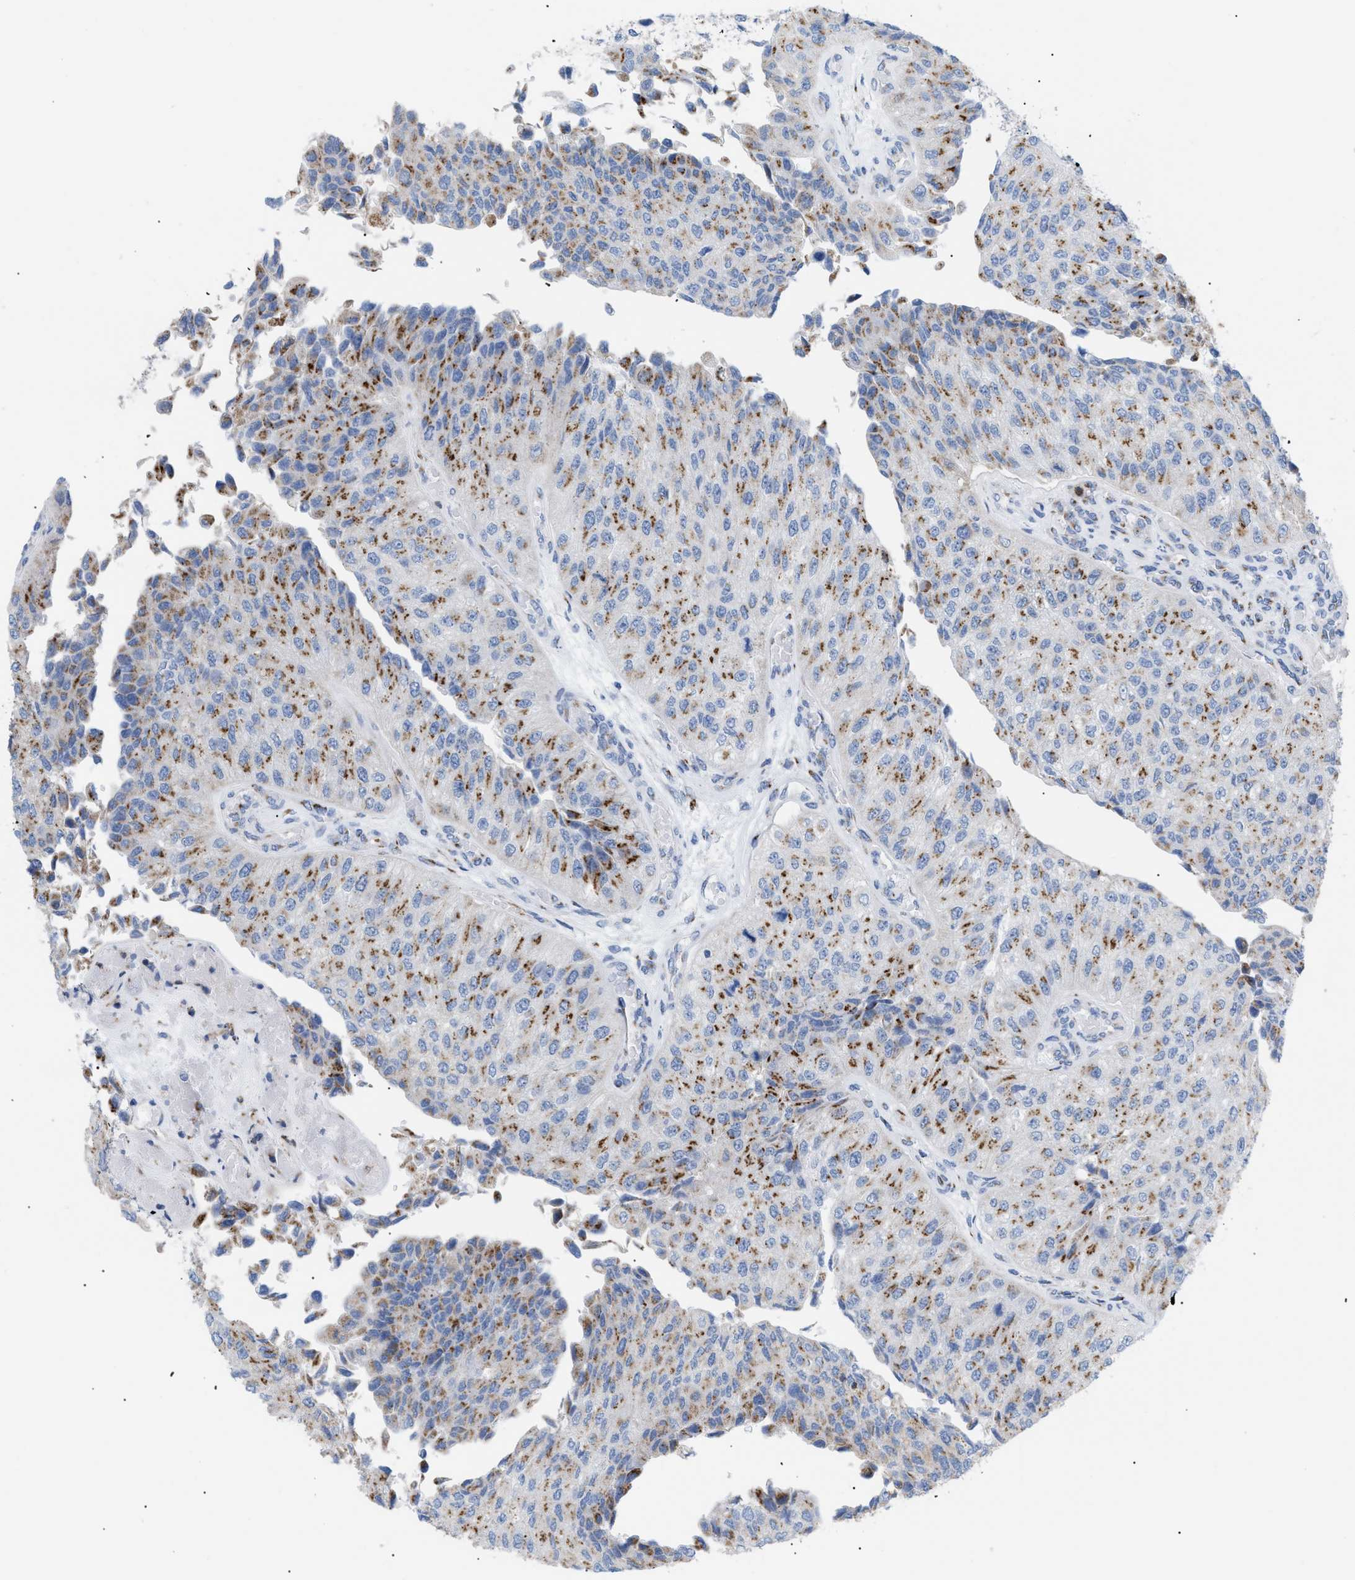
{"staining": {"intensity": "moderate", "quantity": ">75%", "location": "cytoplasmic/membranous"}, "tissue": "urothelial cancer", "cell_type": "Tumor cells", "image_type": "cancer", "snomed": [{"axis": "morphology", "description": "Urothelial carcinoma, High grade"}, {"axis": "topography", "description": "Kidney"}, {"axis": "topography", "description": "Urinary bladder"}], "caption": "Immunohistochemistry image of human urothelial cancer stained for a protein (brown), which exhibits medium levels of moderate cytoplasmic/membranous positivity in approximately >75% of tumor cells.", "gene": "TMEM17", "patient": {"sex": "male", "age": 77}}